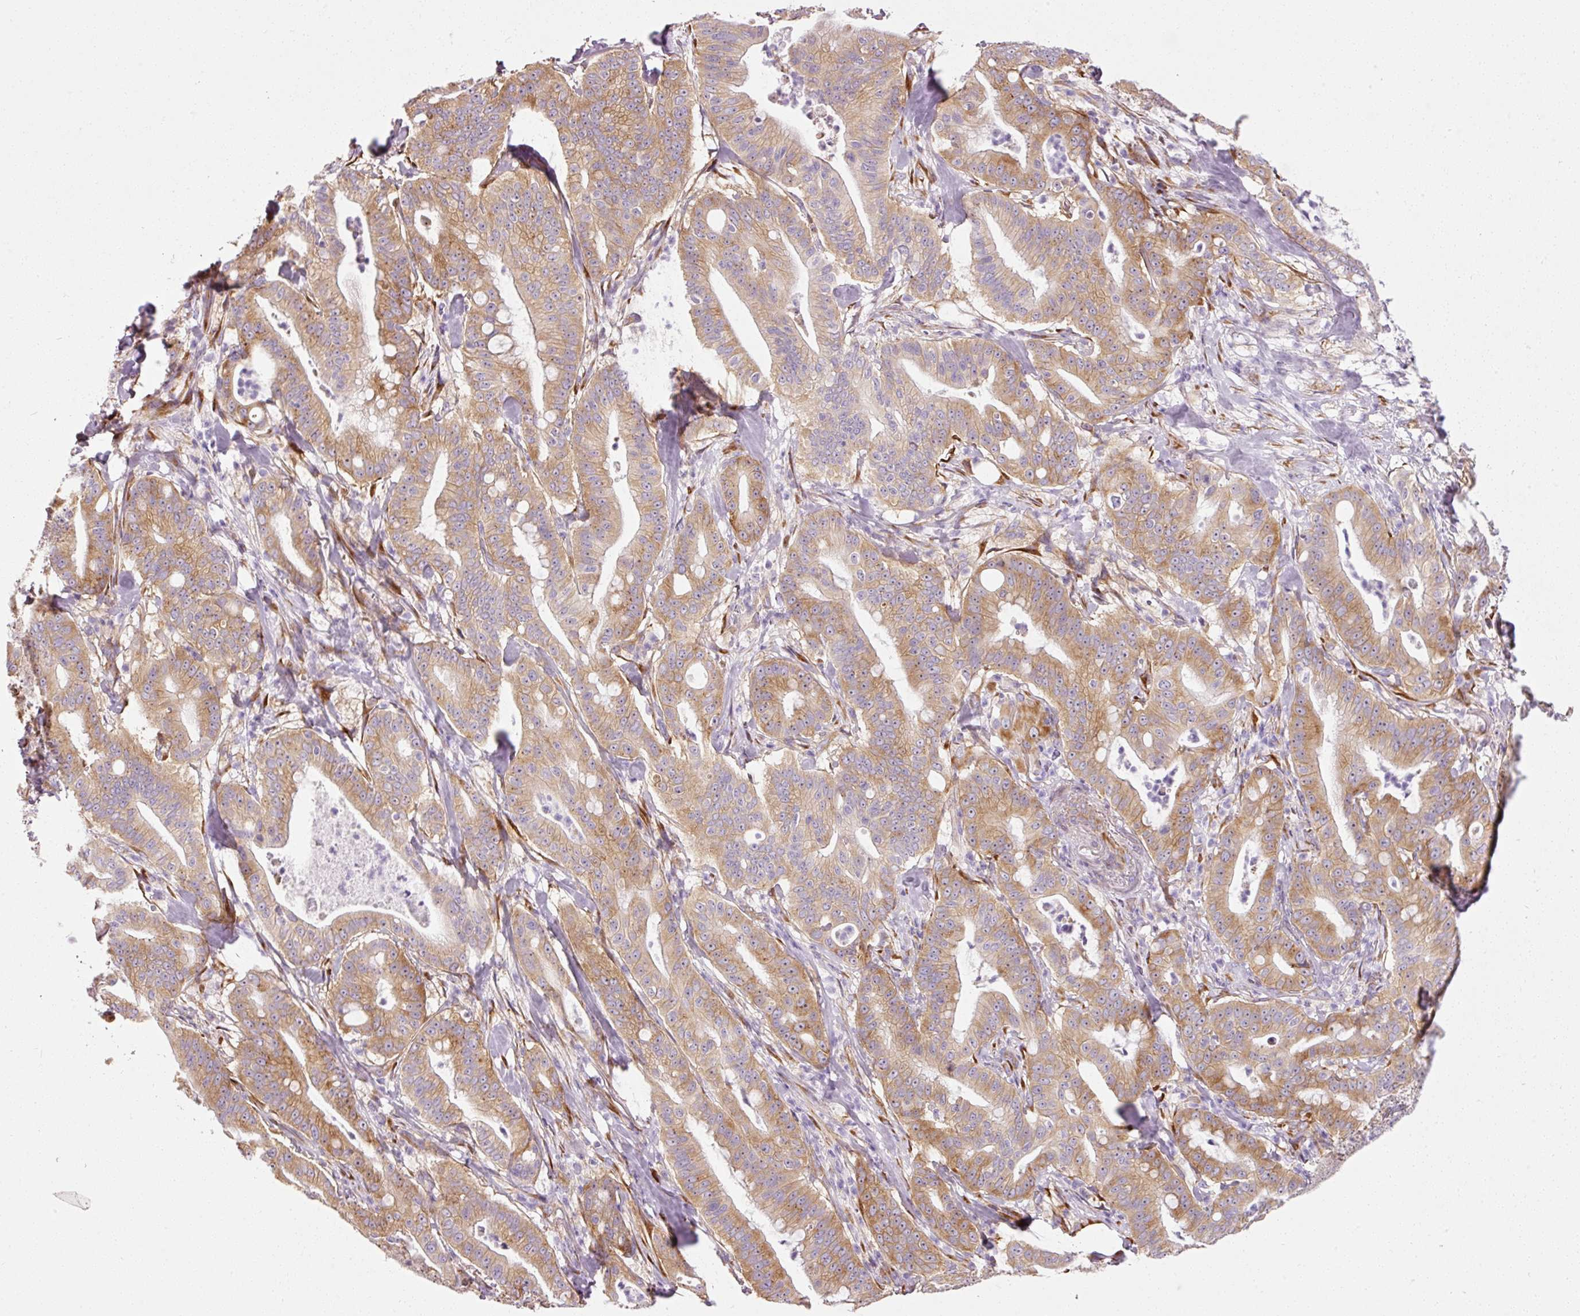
{"staining": {"intensity": "moderate", "quantity": ">75%", "location": "cytoplasmic/membranous"}, "tissue": "pancreatic cancer", "cell_type": "Tumor cells", "image_type": "cancer", "snomed": [{"axis": "morphology", "description": "Adenocarcinoma, NOS"}, {"axis": "topography", "description": "Pancreas"}], "caption": "DAB immunohistochemical staining of human adenocarcinoma (pancreatic) shows moderate cytoplasmic/membranous protein expression in about >75% of tumor cells.", "gene": "RPL10A", "patient": {"sex": "male", "age": 71}}